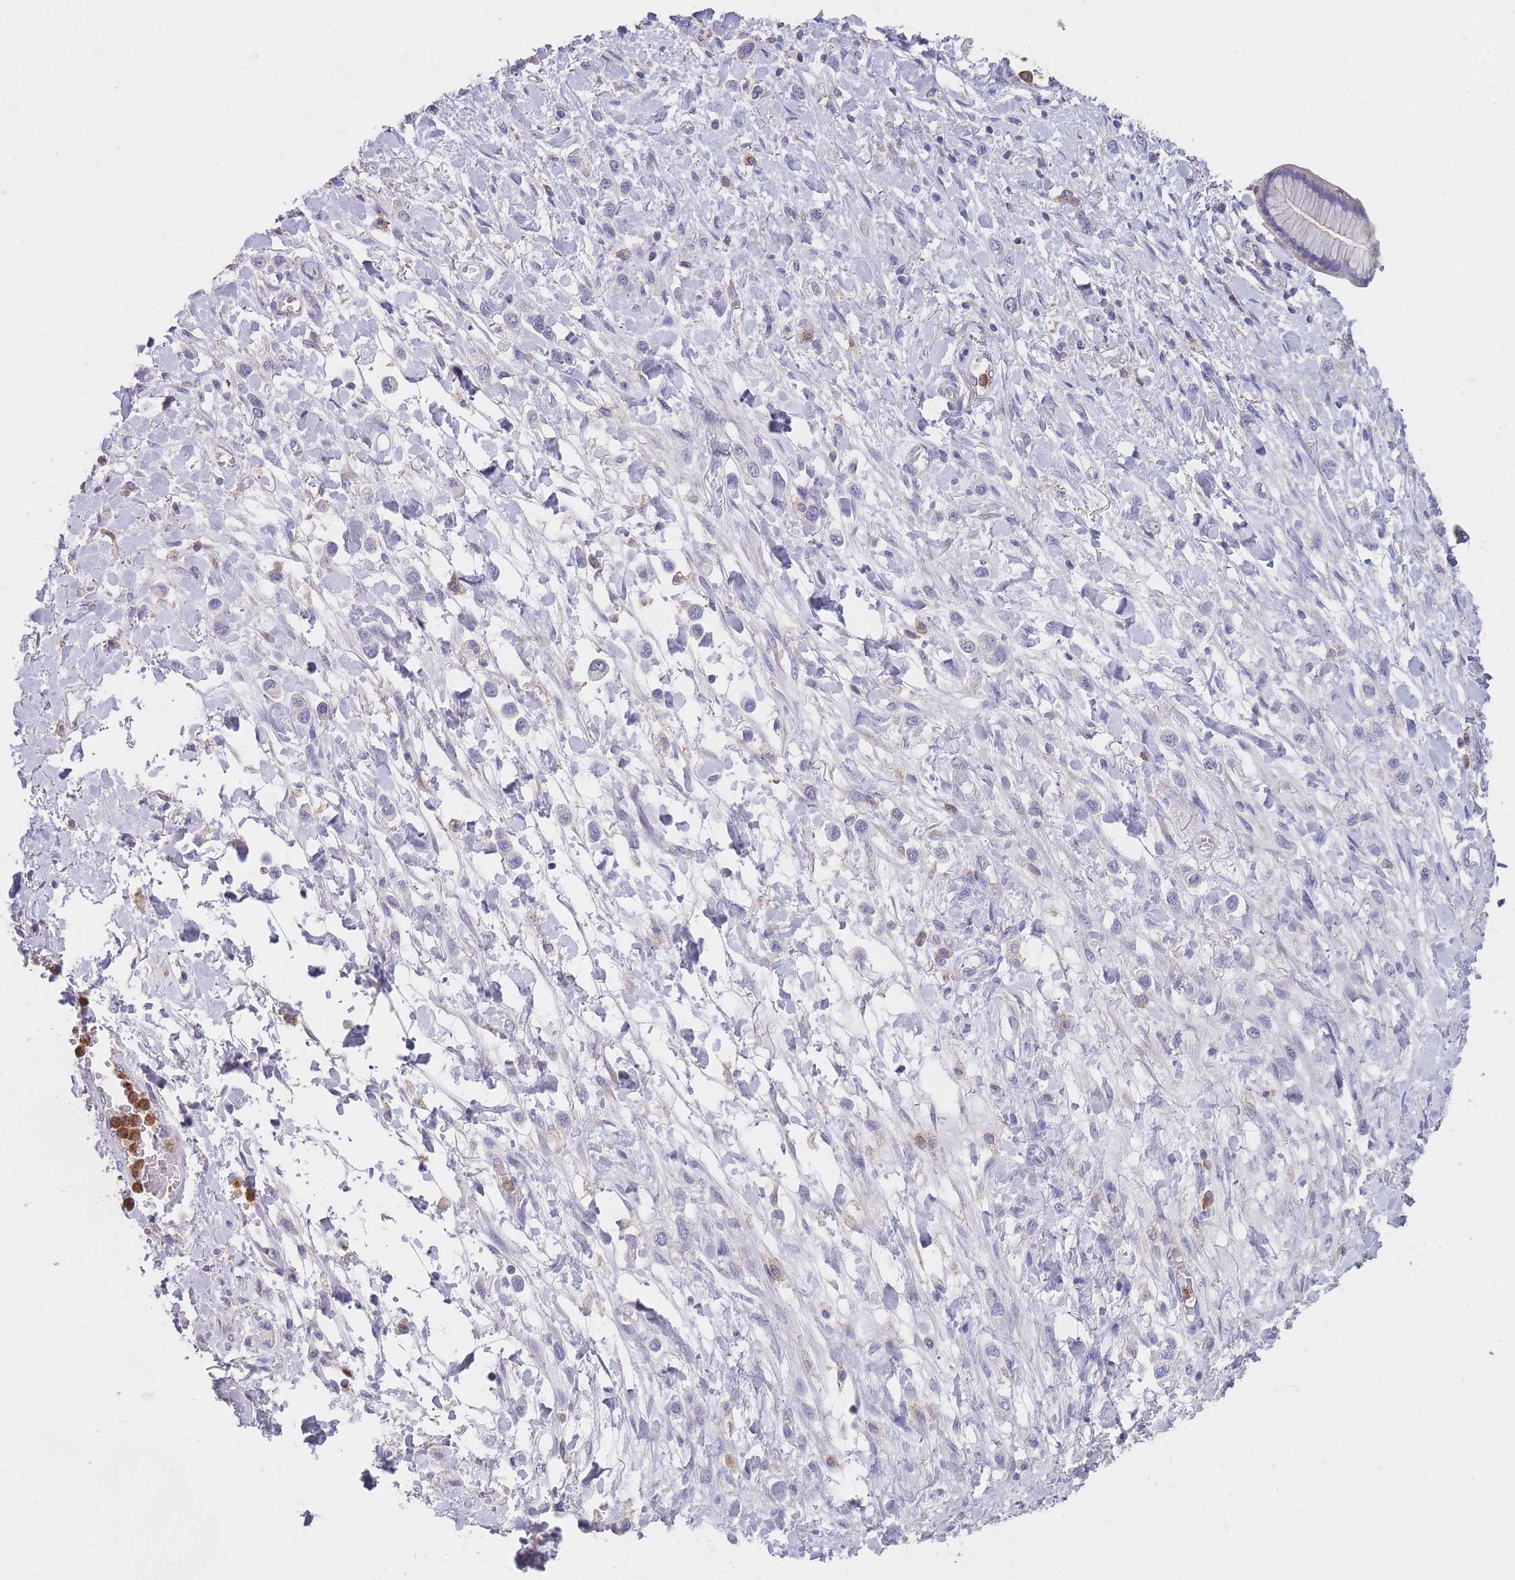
{"staining": {"intensity": "negative", "quantity": "none", "location": "none"}, "tissue": "stomach cancer", "cell_type": "Tumor cells", "image_type": "cancer", "snomed": [{"axis": "morphology", "description": "Adenocarcinoma, NOS"}, {"axis": "topography", "description": "Stomach"}], "caption": "Micrograph shows no protein expression in tumor cells of stomach cancer tissue.", "gene": "CLEC12A", "patient": {"sex": "female", "age": 65}}